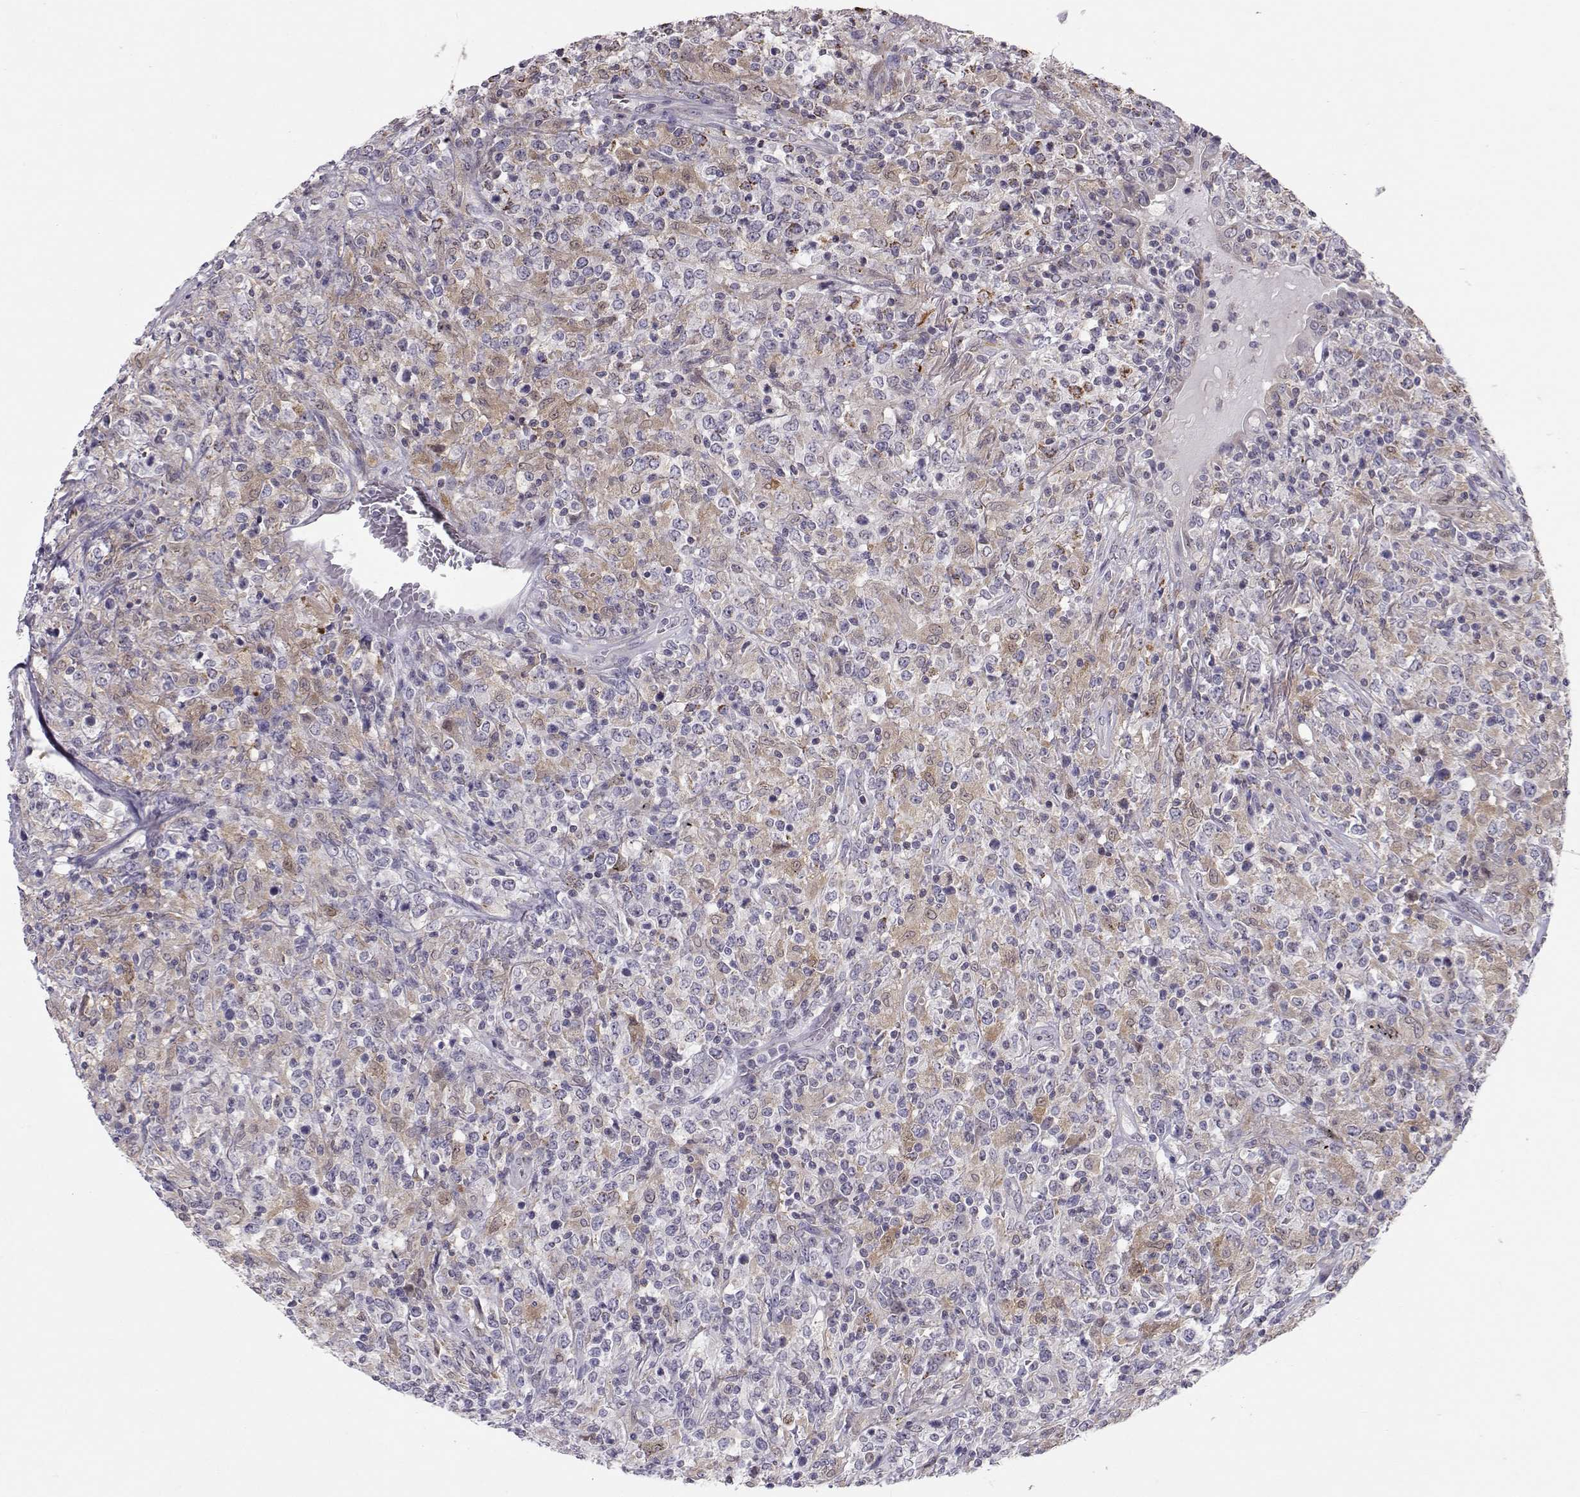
{"staining": {"intensity": "weak", "quantity": "<25%", "location": "cytoplasmic/membranous"}, "tissue": "lymphoma", "cell_type": "Tumor cells", "image_type": "cancer", "snomed": [{"axis": "morphology", "description": "Malignant lymphoma, non-Hodgkin's type, High grade"}, {"axis": "topography", "description": "Lung"}], "caption": "A high-resolution micrograph shows immunohistochemistry (IHC) staining of lymphoma, which shows no significant positivity in tumor cells.", "gene": "NPVF", "patient": {"sex": "male", "age": 79}}